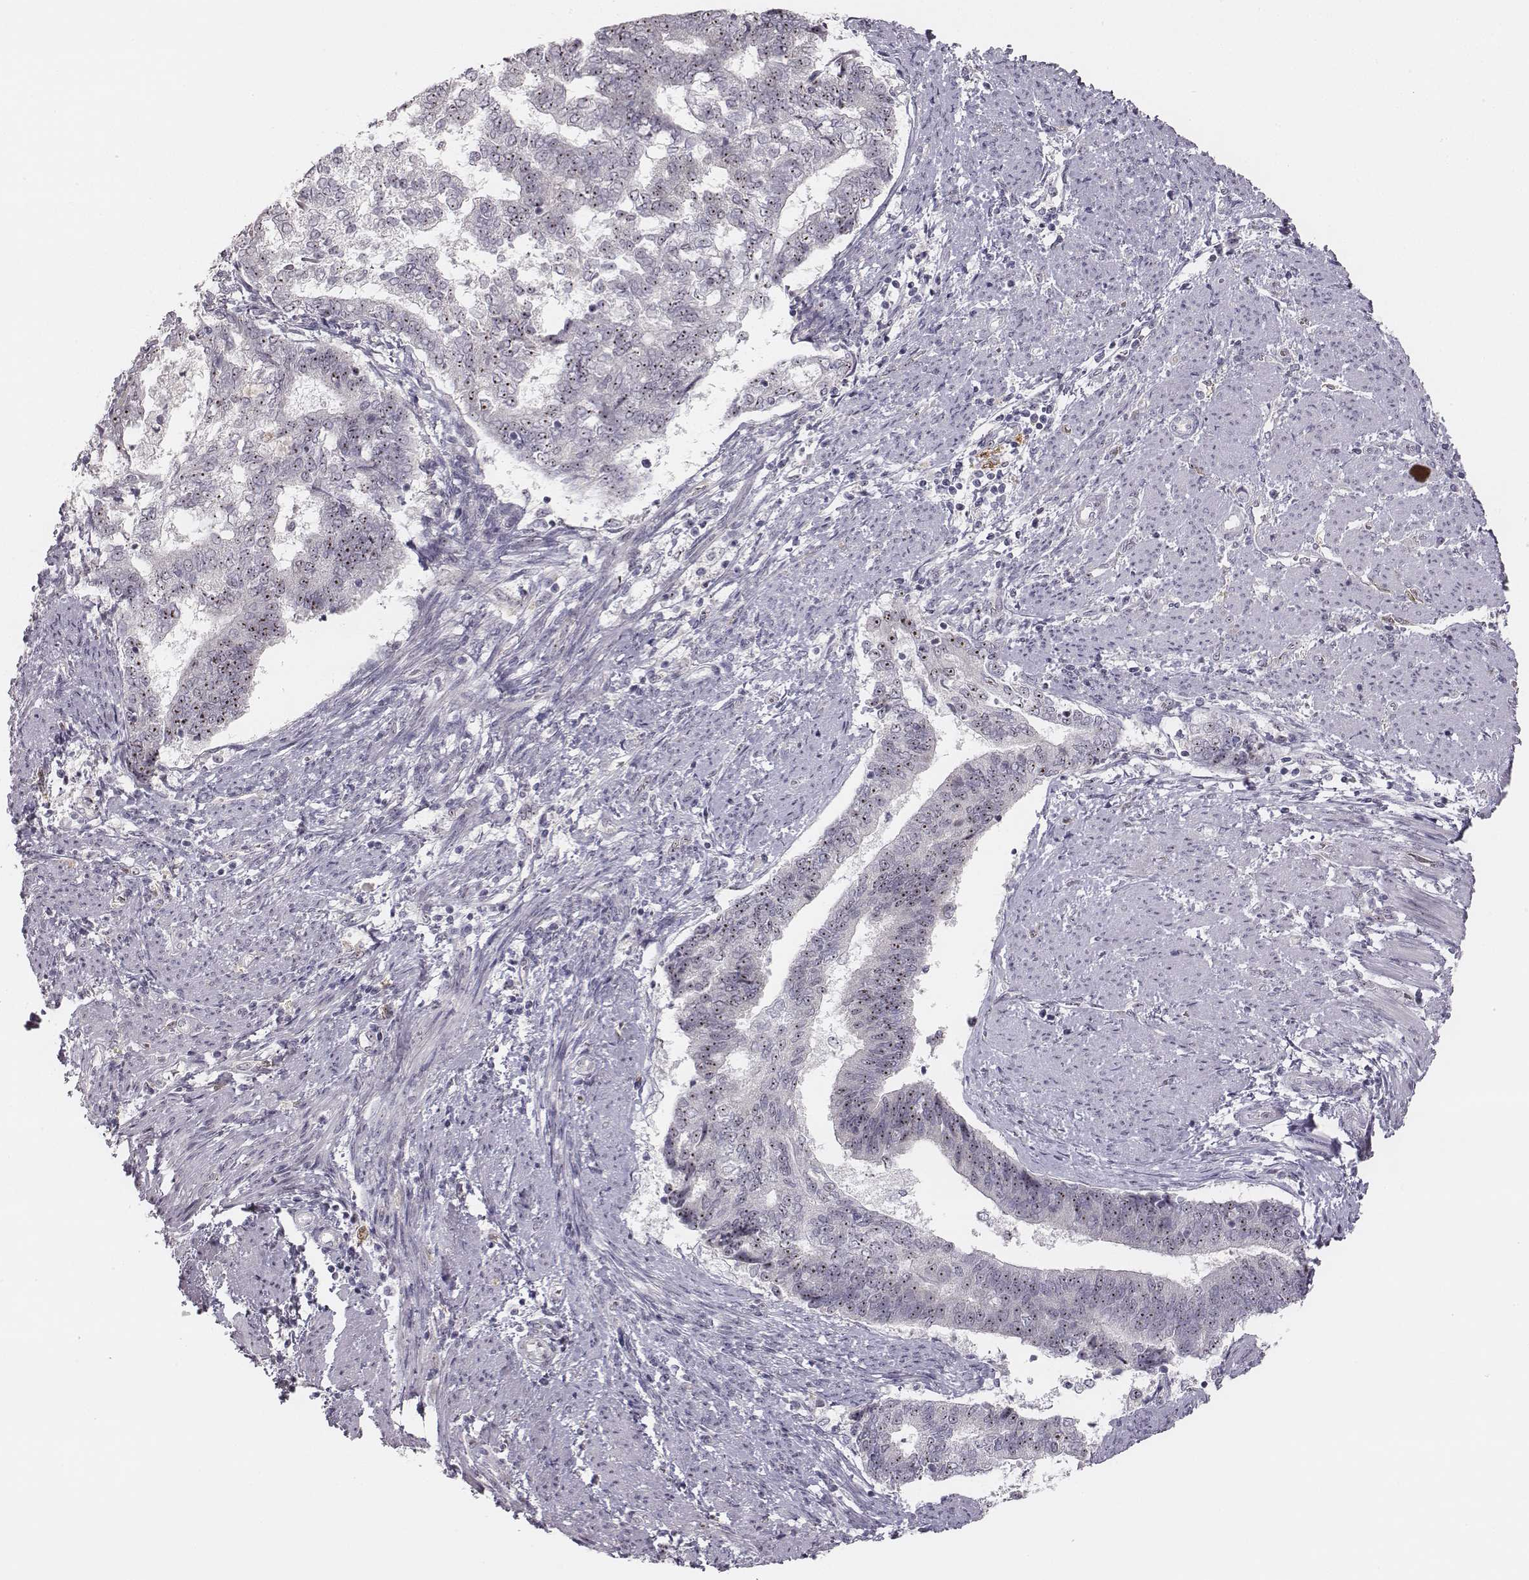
{"staining": {"intensity": "strong", "quantity": "25%-75%", "location": "nuclear"}, "tissue": "endometrial cancer", "cell_type": "Tumor cells", "image_type": "cancer", "snomed": [{"axis": "morphology", "description": "Adenocarcinoma, NOS"}, {"axis": "topography", "description": "Endometrium"}], "caption": "DAB immunohistochemical staining of endometrial cancer exhibits strong nuclear protein positivity in about 25%-75% of tumor cells.", "gene": "NIFK", "patient": {"sex": "female", "age": 65}}